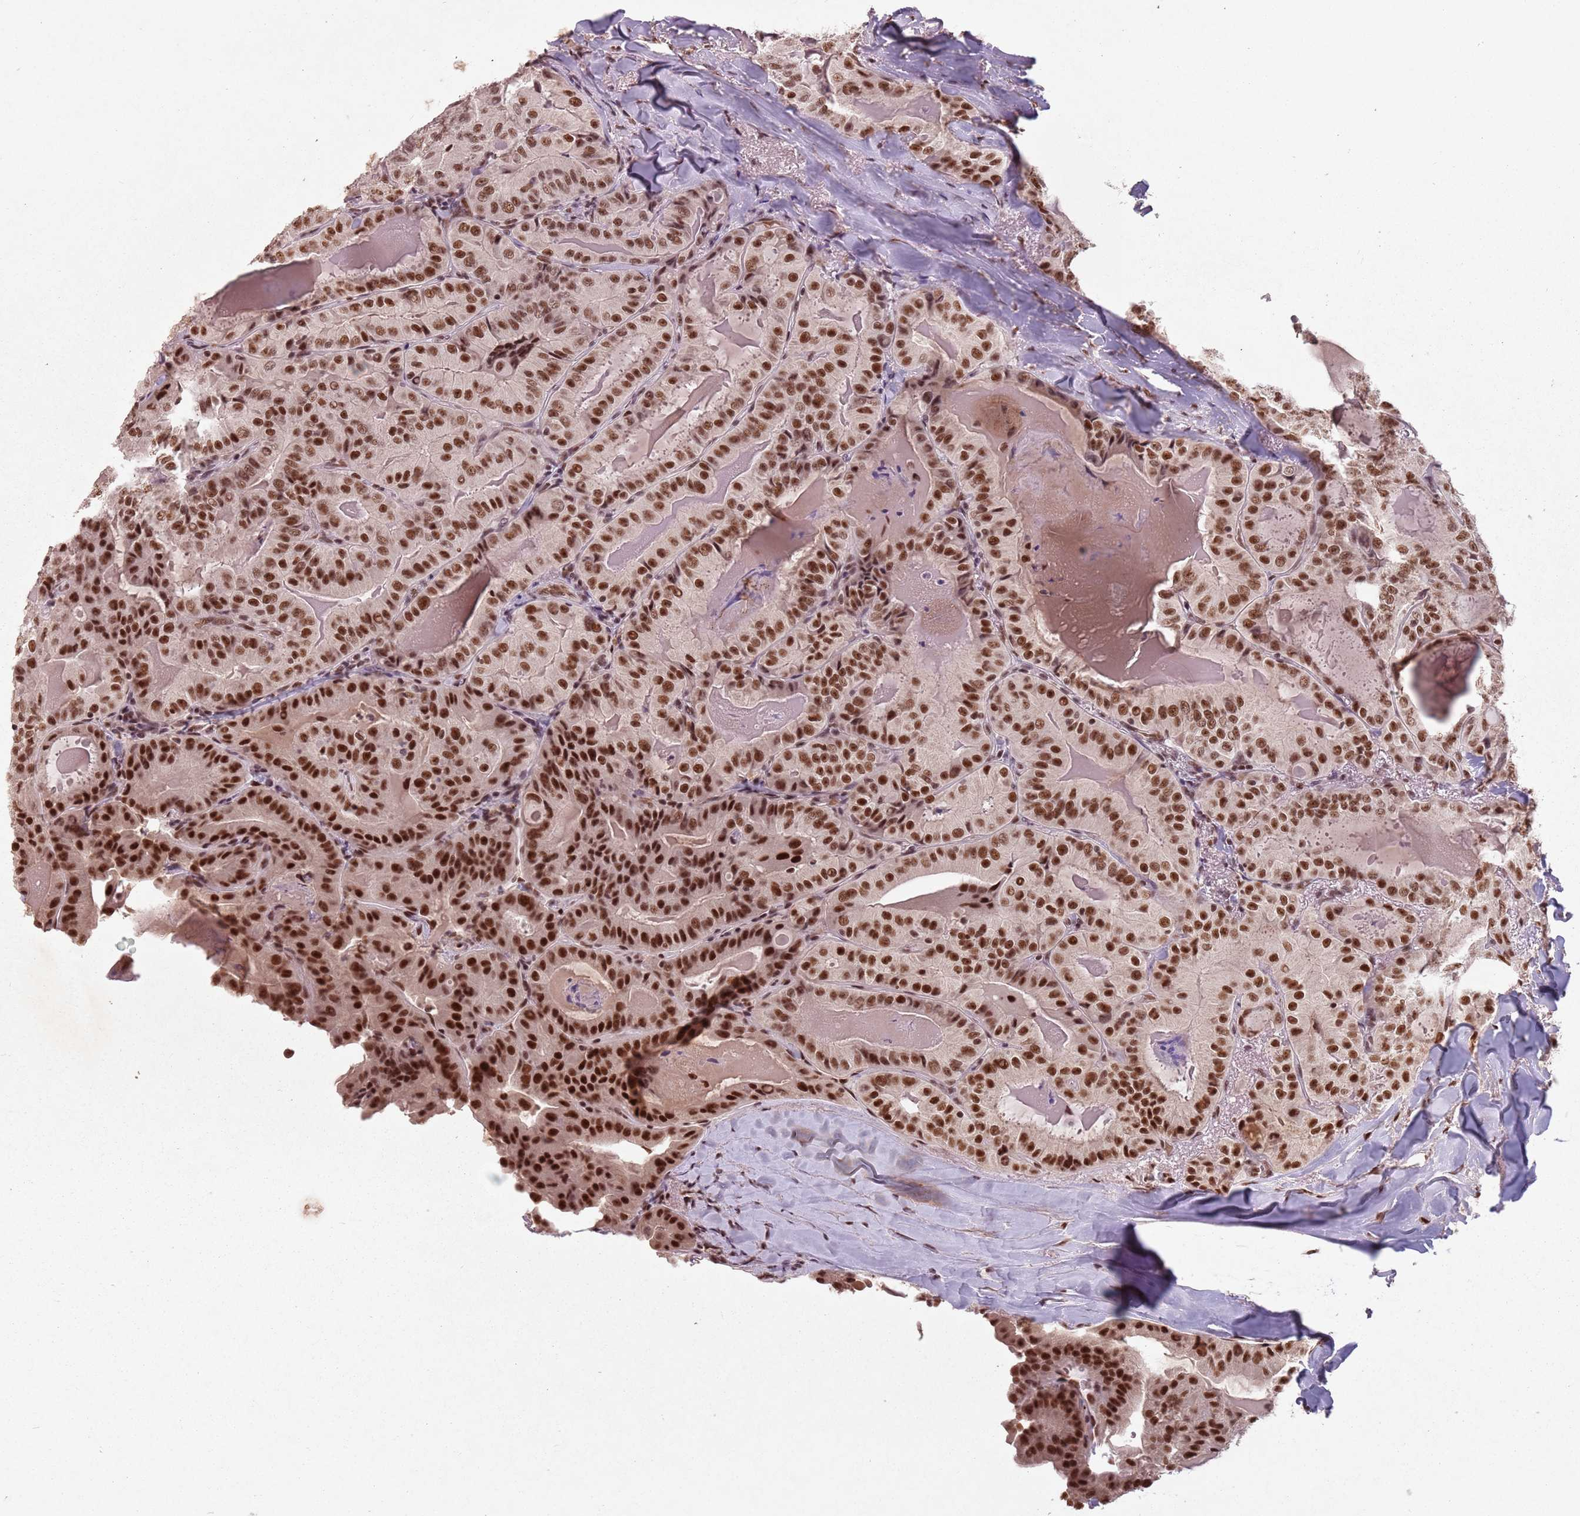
{"staining": {"intensity": "strong", "quantity": ">75%", "location": "nuclear"}, "tissue": "thyroid cancer", "cell_type": "Tumor cells", "image_type": "cancer", "snomed": [{"axis": "morphology", "description": "Papillary adenocarcinoma, NOS"}, {"axis": "topography", "description": "Thyroid gland"}], "caption": "Brown immunohistochemical staining in thyroid cancer shows strong nuclear positivity in about >75% of tumor cells. (DAB IHC, brown staining for protein, blue staining for nuclei).", "gene": "NCBP1", "patient": {"sex": "female", "age": 68}}